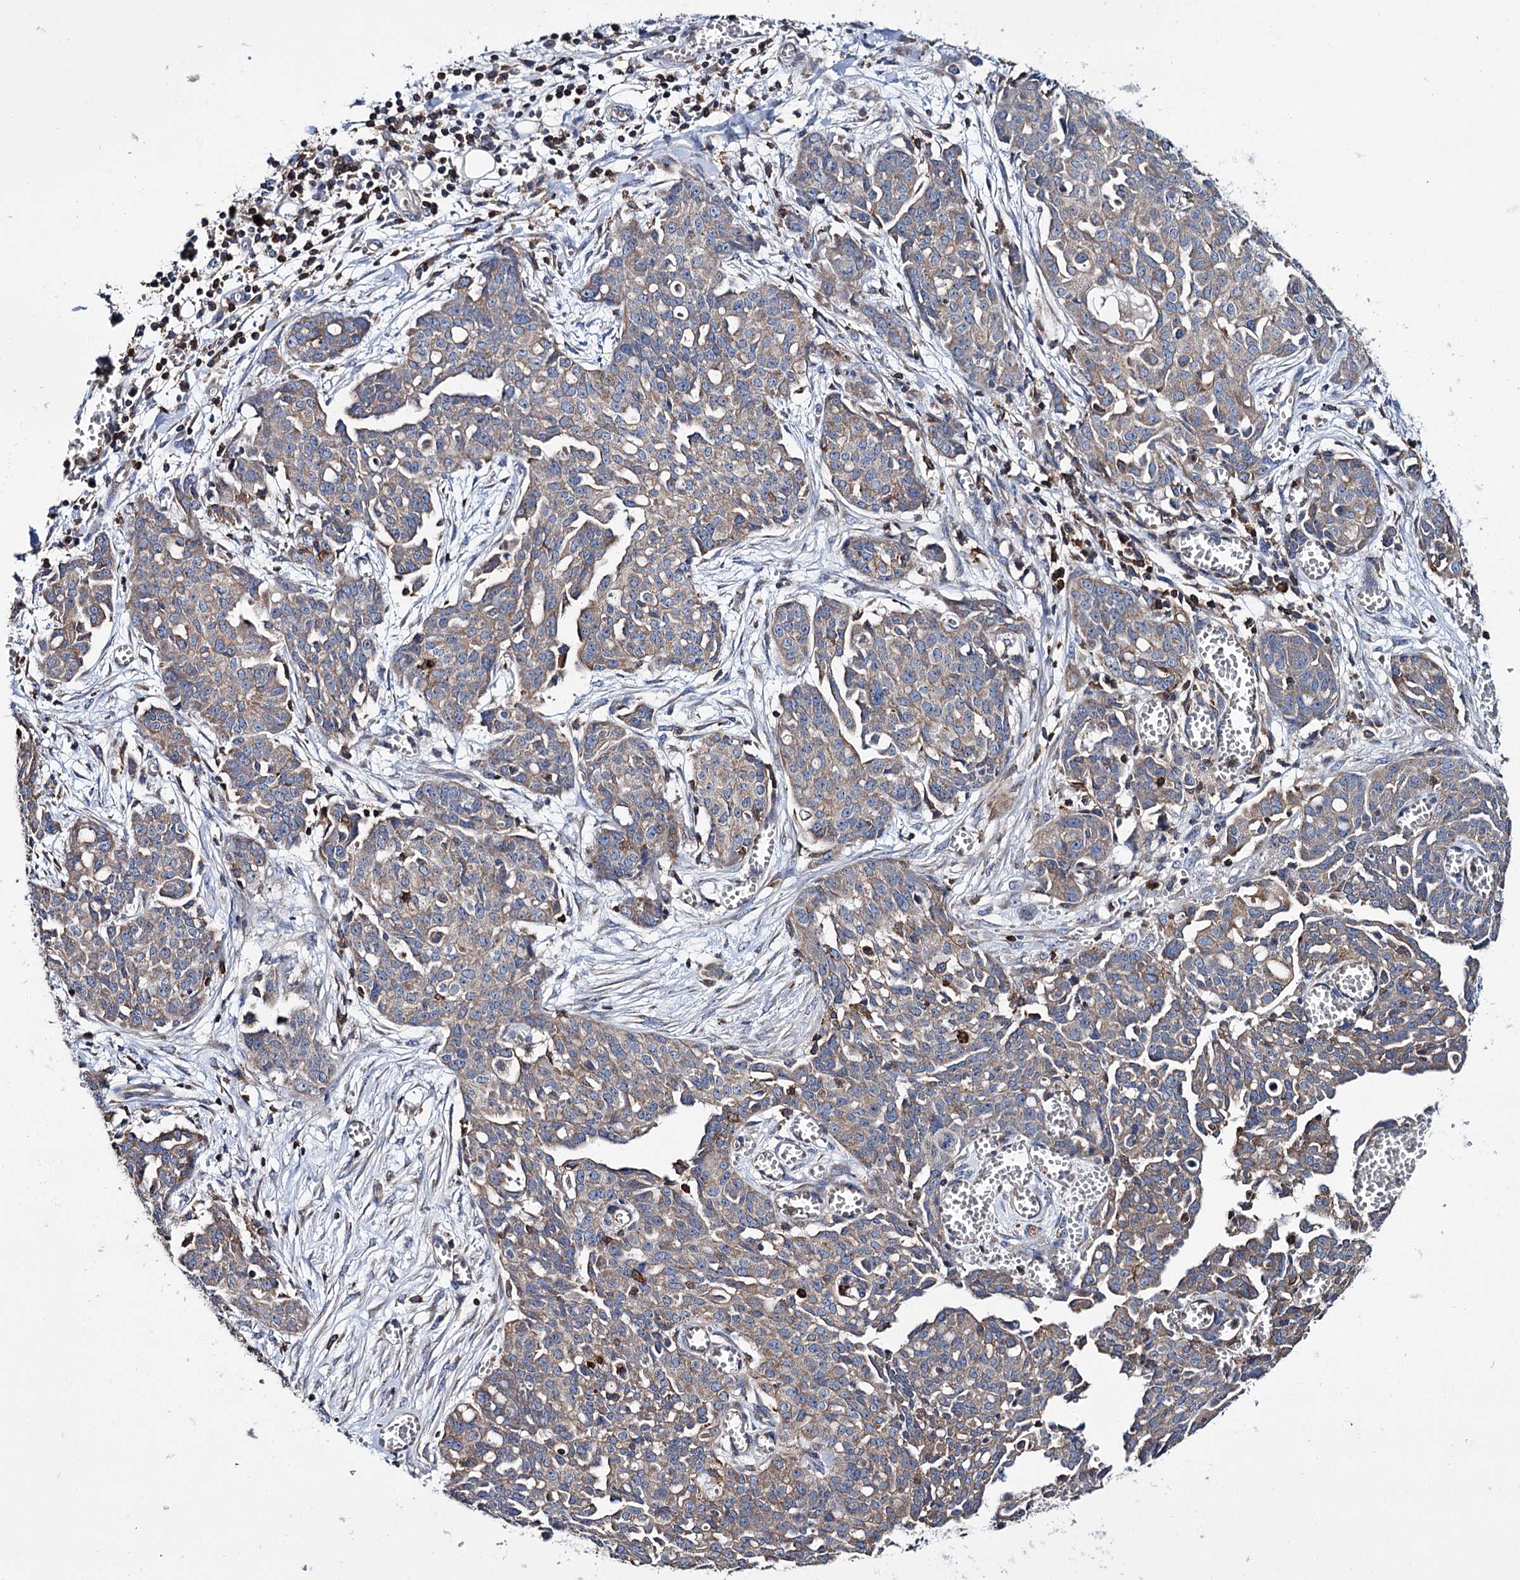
{"staining": {"intensity": "moderate", "quantity": ">75%", "location": "cytoplasmic/membranous"}, "tissue": "ovarian cancer", "cell_type": "Tumor cells", "image_type": "cancer", "snomed": [{"axis": "morphology", "description": "Cystadenocarcinoma, serous, NOS"}, {"axis": "topography", "description": "Soft tissue"}, {"axis": "topography", "description": "Ovary"}], "caption": "About >75% of tumor cells in human ovarian serous cystadenocarcinoma exhibit moderate cytoplasmic/membranous protein positivity as visualized by brown immunohistochemical staining.", "gene": "UBASH3B", "patient": {"sex": "female", "age": 57}}